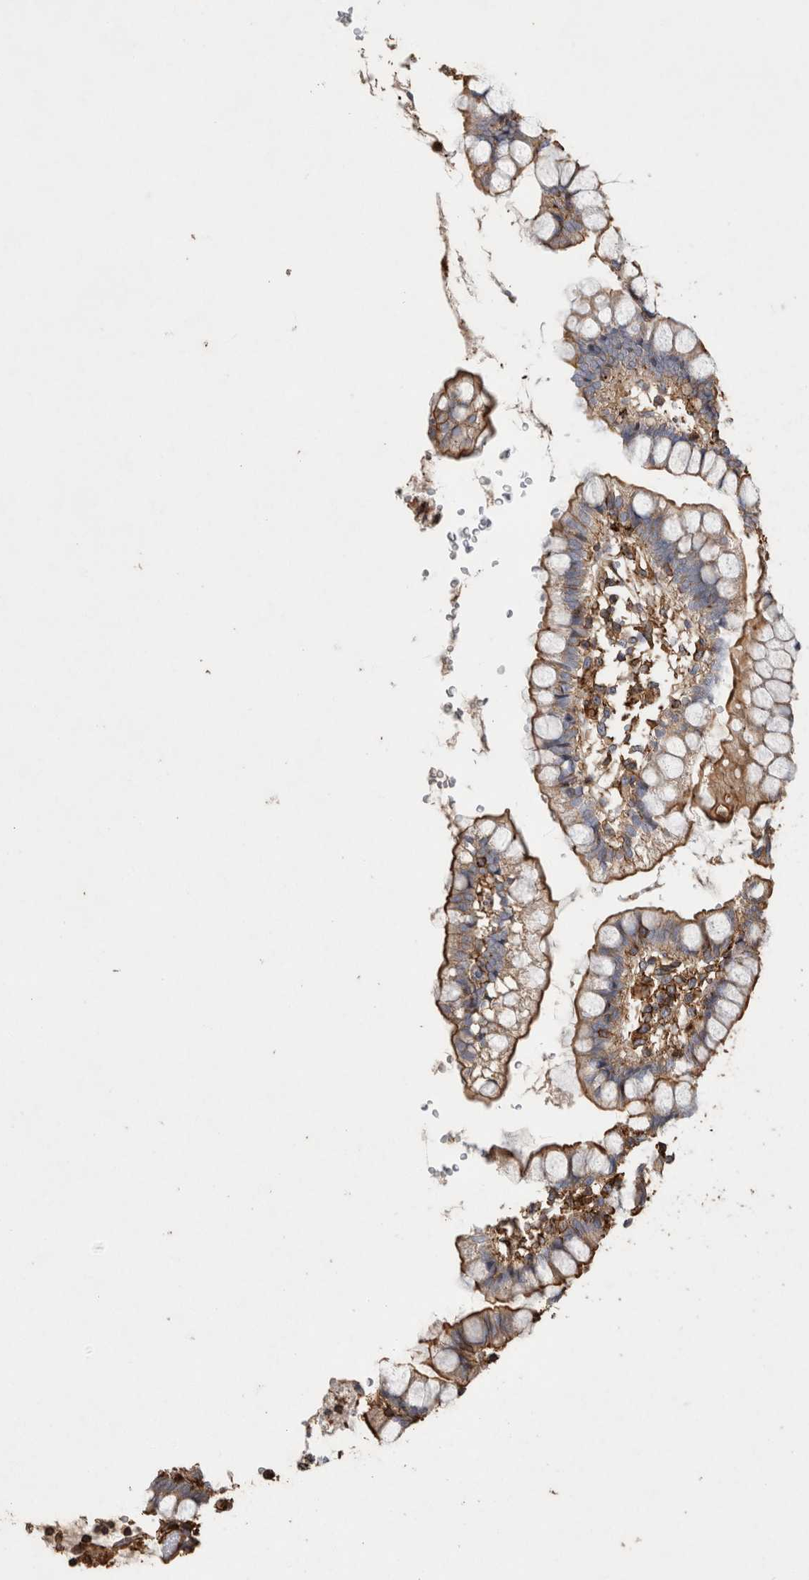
{"staining": {"intensity": "strong", "quantity": ">75%", "location": "cytoplasmic/membranous"}, "tissue": "small intestine", "cell_type": "Glandular cells", "image_type": "normal", "snomed": [{"axis": "morphology", "description": "Normal tissue, NOS"}, {"axis": "morphology", "description": "Developmental malformation"}, {"axis": "topography", "description": "Small intestine"}], "caption": "Protein staining reveals strong cytoplasmic/membranous staining in about >75% of glandular cells in normal small intestine.", "gene": "GPER1", "patient": {"sex": "male"}}